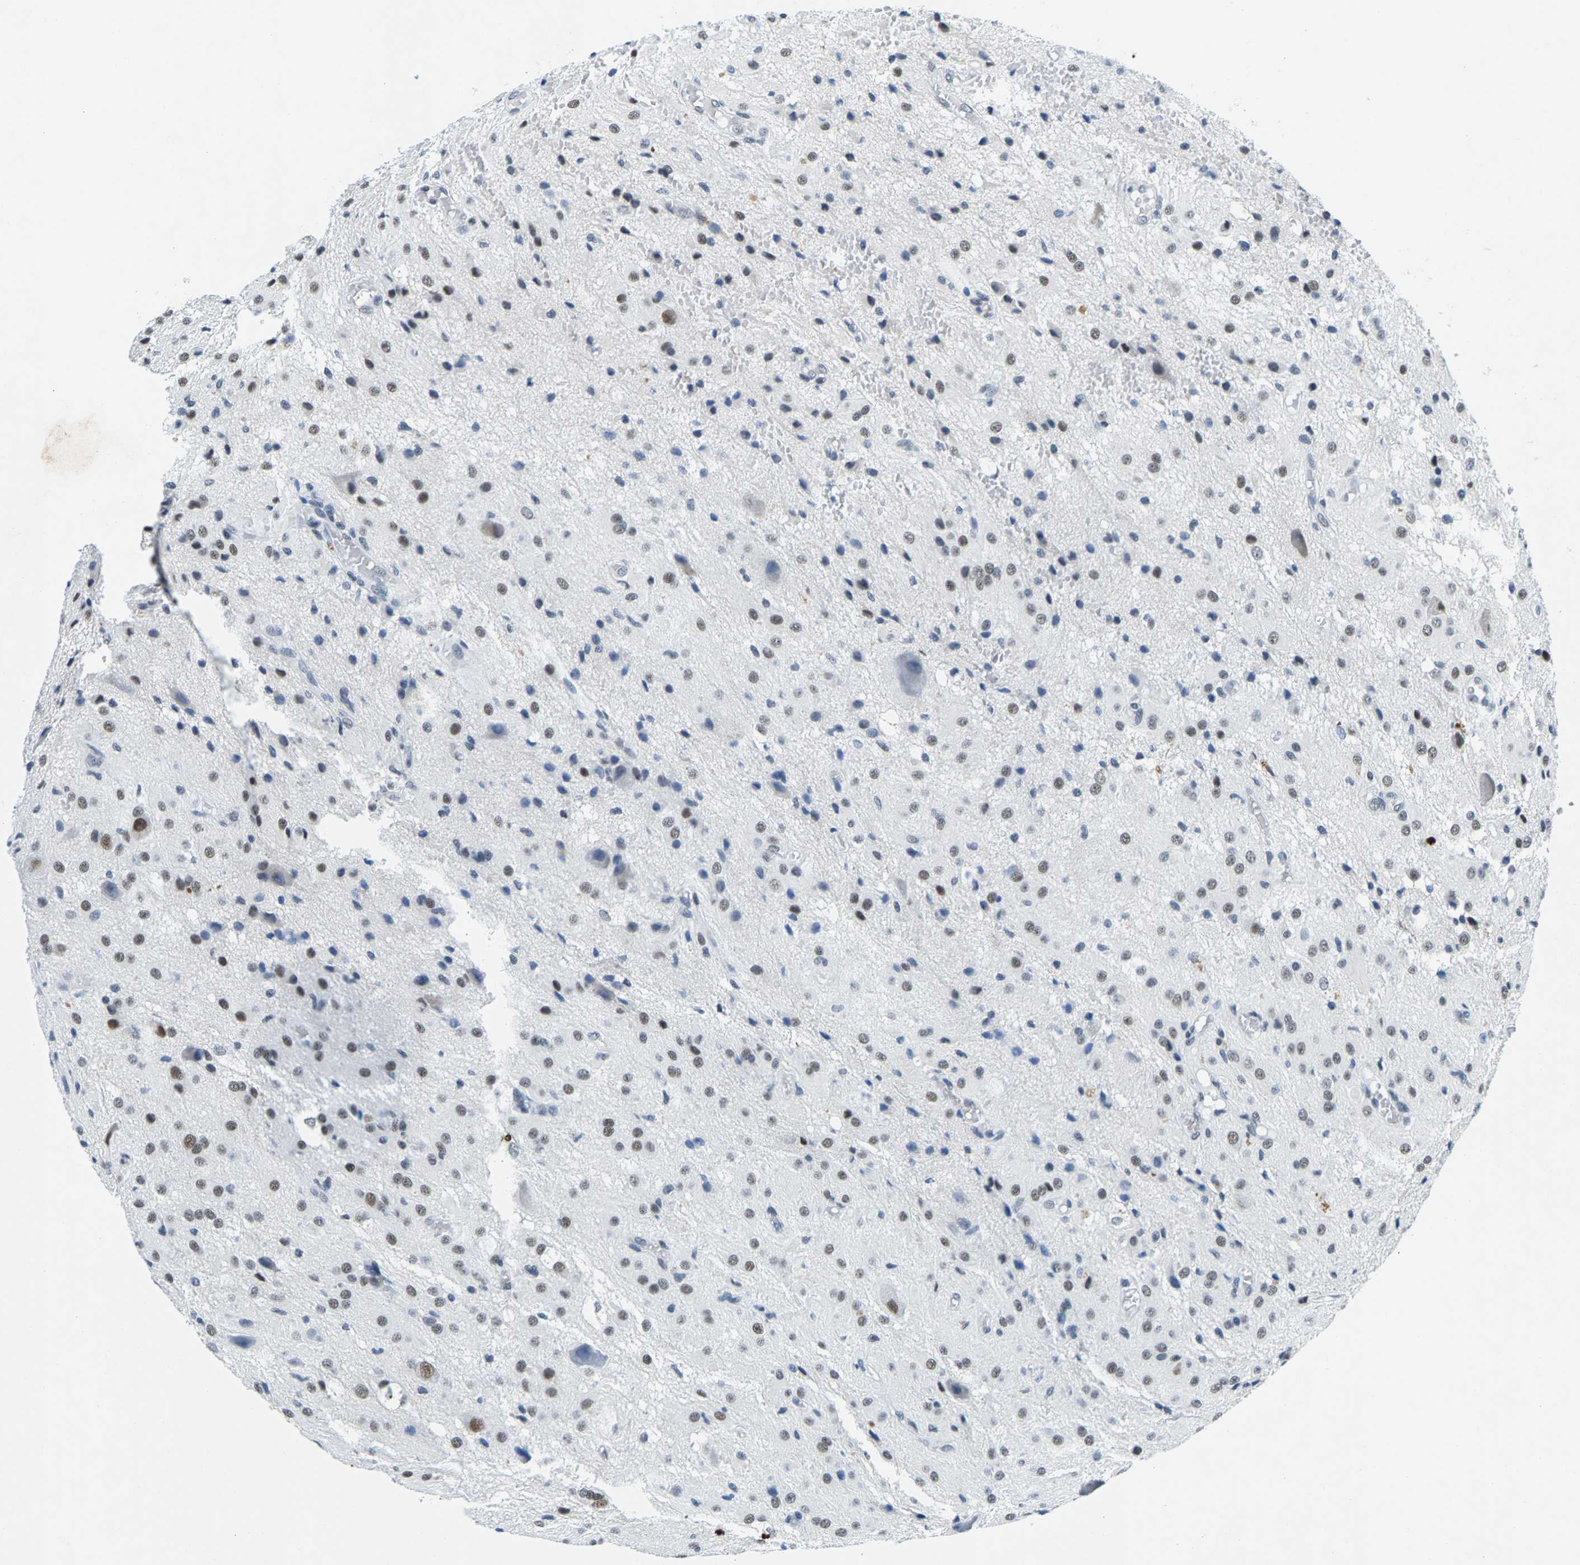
{"staining": {"intensity": "weak", "quantity": ">75%", "location": "nuclear"}, "tissue": "glioma", "cell_type": "Tumor cells", "image_type": "cancer", "snomed": [{"axis": "morphology", "description": "Glioma, malignant, High grade"}, {"axis": "topography", "description": "Brain"}], "caption": "Weak nuclear staining is identified in about >75% of tumor cells in high-grade glioma (malignant).", "gene": "ATF2", "patient": {"sex": "female", "age": 59}}